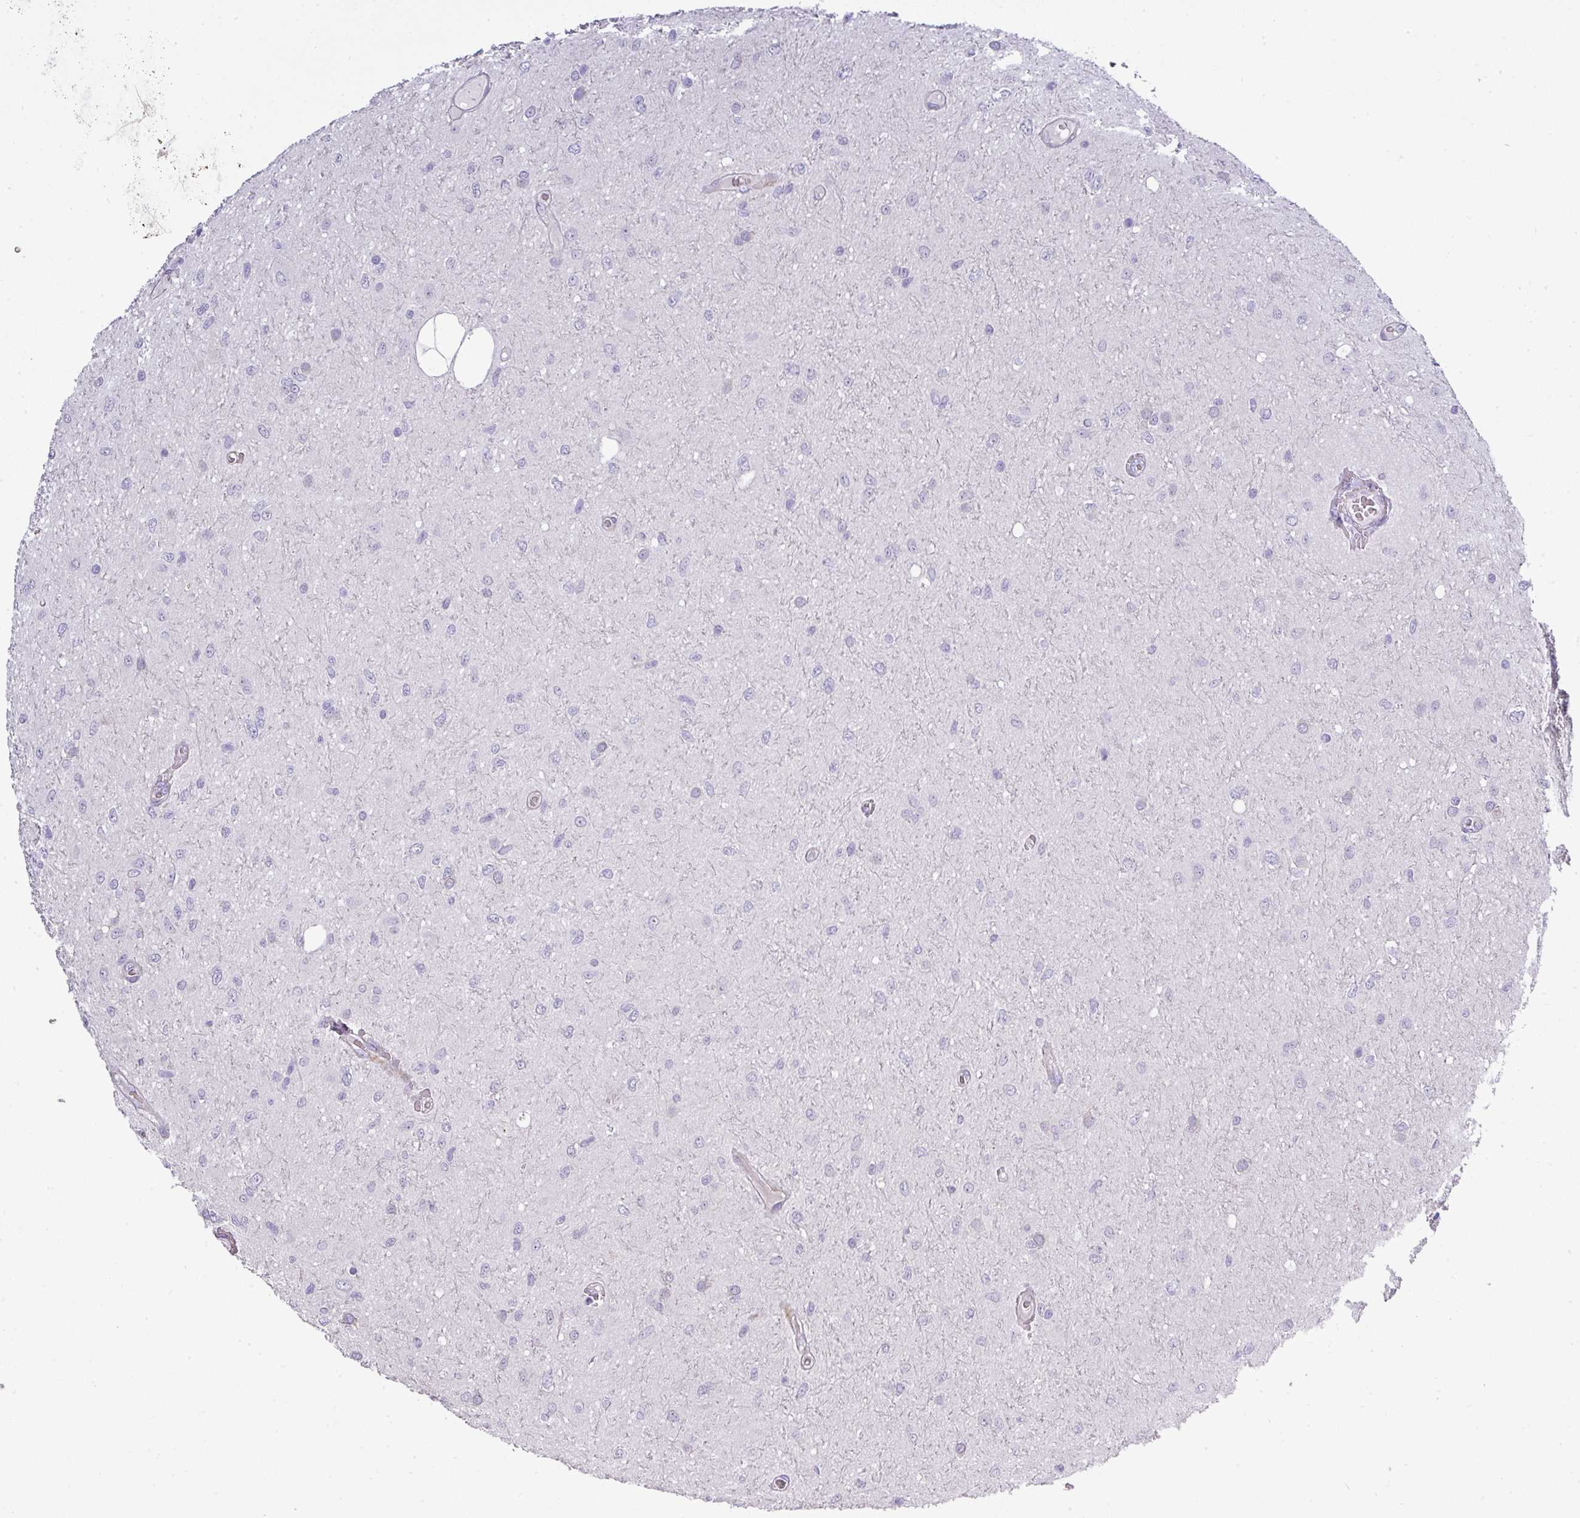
{"staining": {"intensity": "negative", "quantity": "none", "location": "none"}, "tissue": "glioma", "cell_type": "Tumor cells", "image_type": "cancer", "snomed": [{"axis": "morphology", "description": "Glioma, malignant, Low grade"}, {"axis": "topography", "description": "Cerebellum"}], "caption": "This is a photomicrograph of IHC staining of malignant glioma (low-grade), which shows no expression in tumor cells.", "gene": "ATP6V1F", "patient": {"sex": "female", "age": 5}}